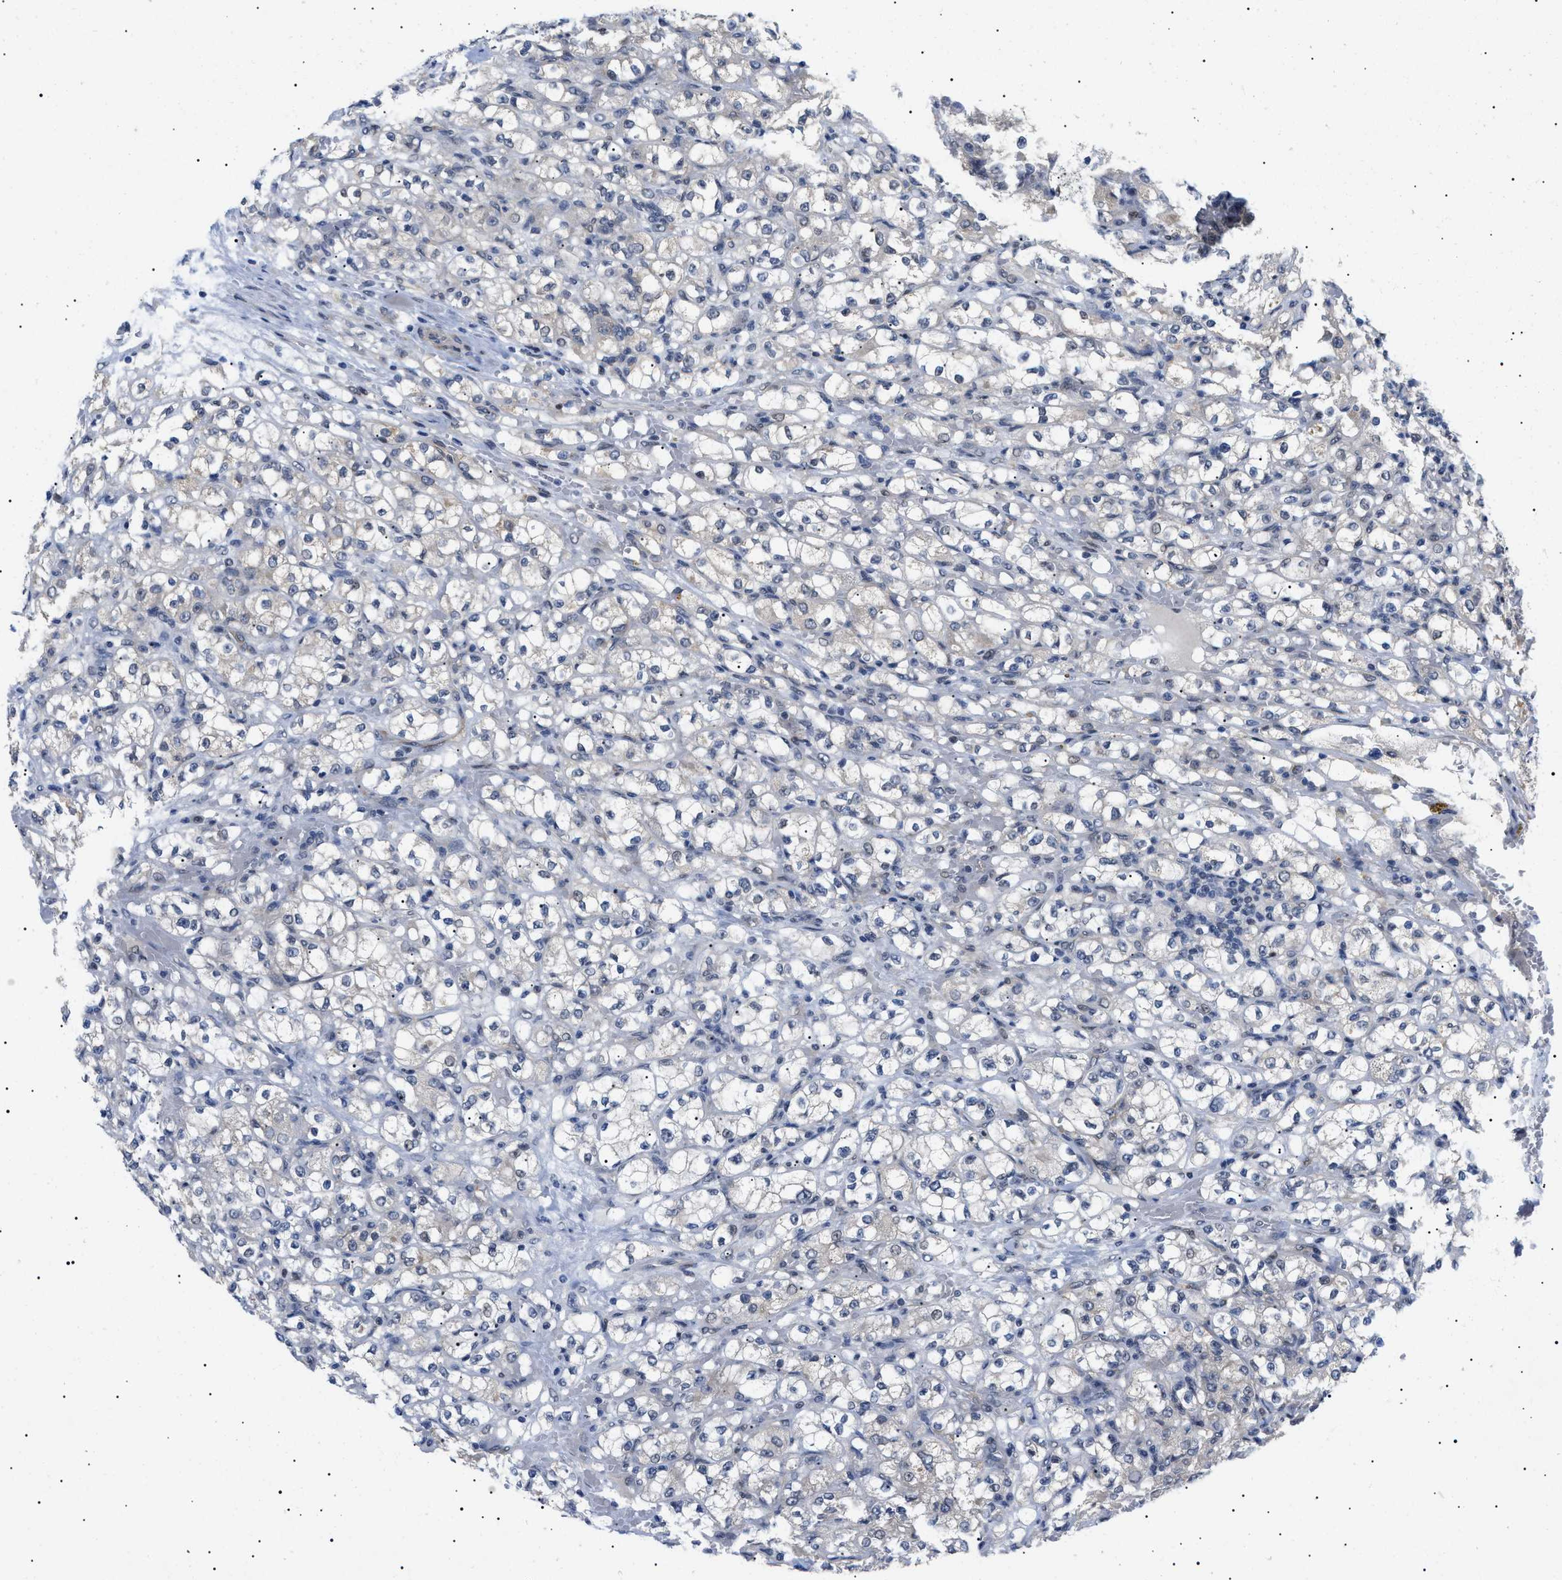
{"staining": {"intensity": "negative", "quantity": "none", "location": "none"}, "tissue": "renal cancer", "cell_type": "Tumor cells", "image_type": "cancer", "snomed": [{"axis": "morphology", "description": "Normal tissue, NOS"}, {"axis": "morphology", "description": "Adenocarcinoma, NOS"}, {"axis": "topography", "description": "Kidney"}], "caption": "IHC photomicrograph of neoplastic tissue: renal cancer (adenocarcinoma) stained with DAB (3,3'-diaminobenzidine) exhibits no significant protein staining in tumor cells.", "gene": "GARRE1", "patient": {"sex": "male", "age": 61}}